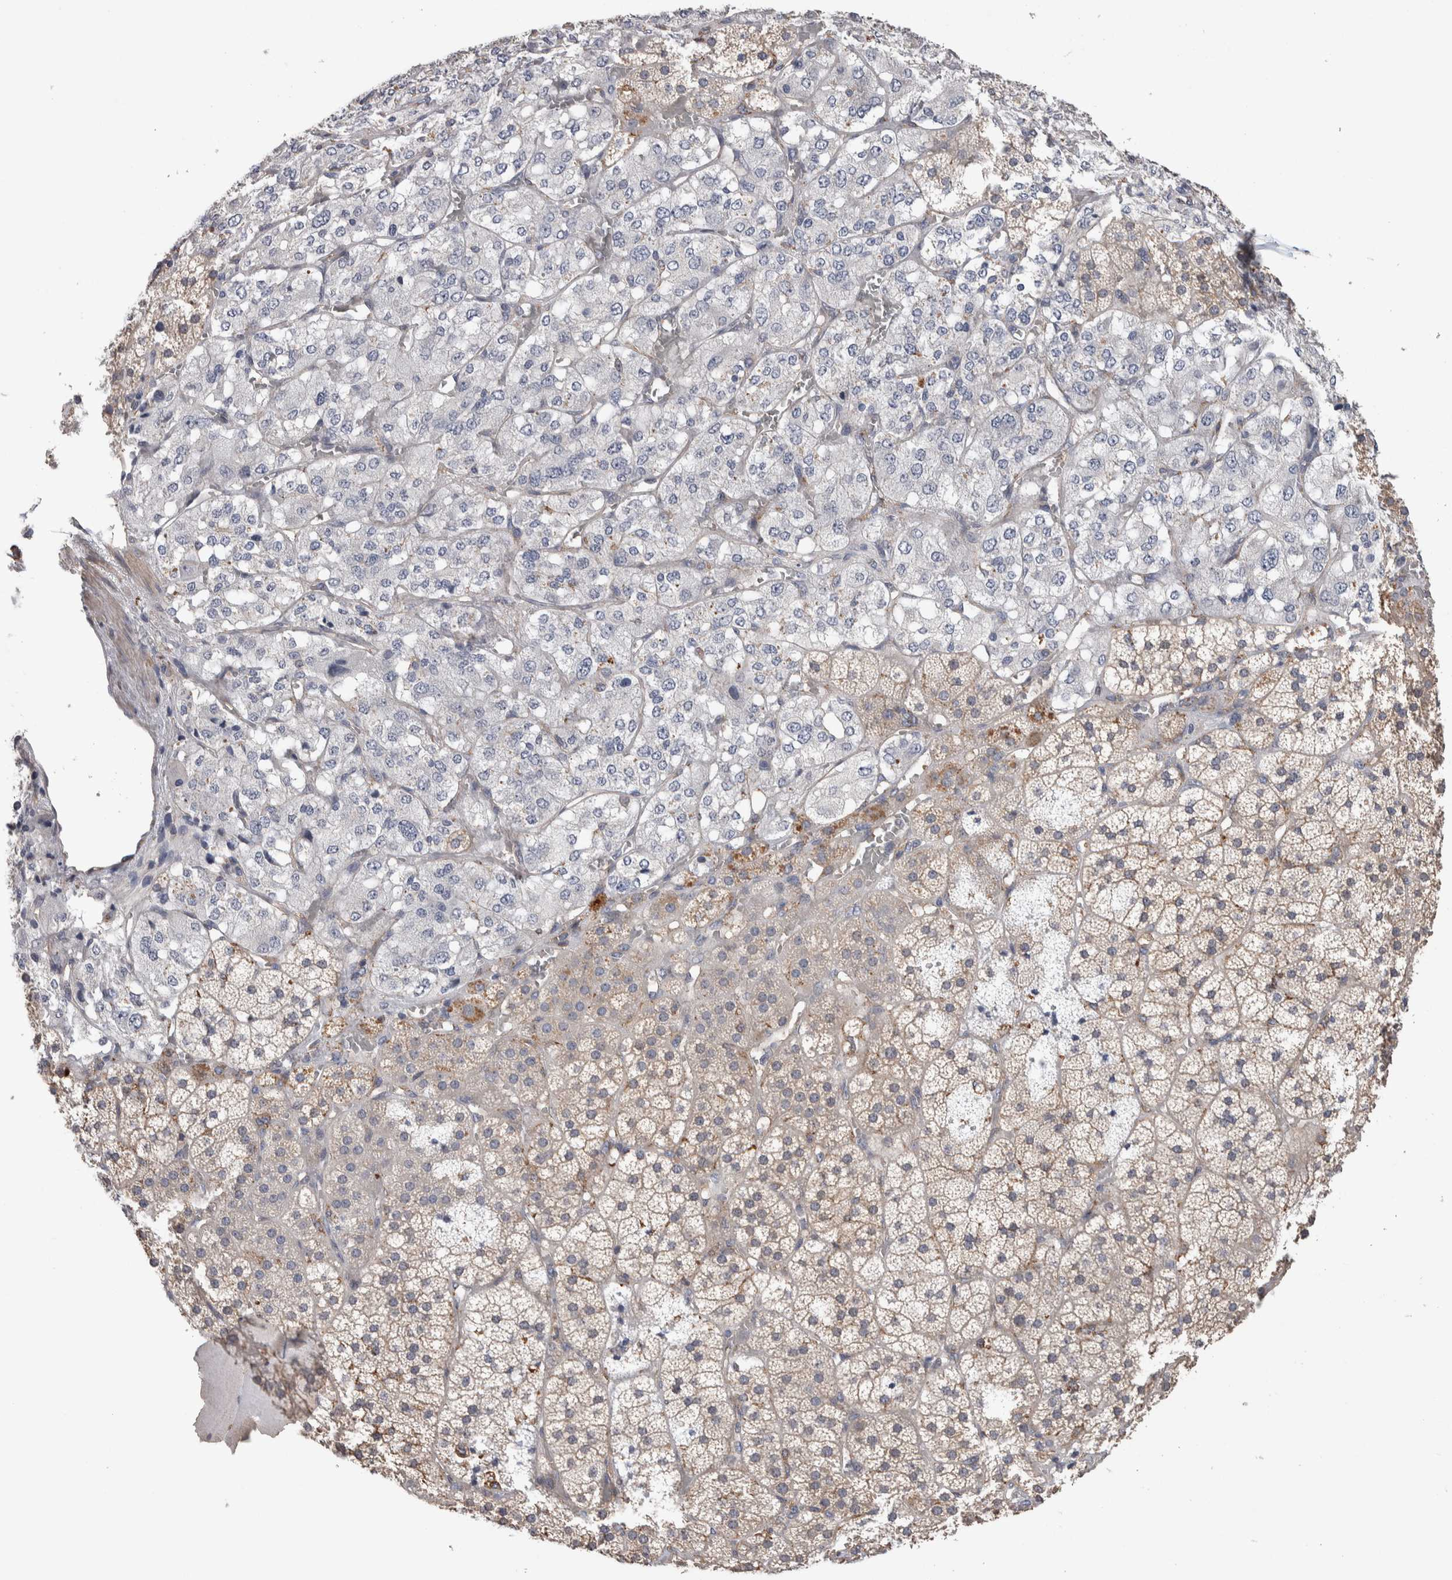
{"staining": {"intensity": "moderate", "quantity": "25%-75%", "location": "cytoplasmic/membranous"}, "tissue": "adrenal gland", "cell_type": "Glandular cells", "image_type": "normal", "snomed": [{"axis": "morphology", "description": "Normal tissue, NOS"}, {"axis": "topography", "description": "Adrenal gland"}], "caption": "IHC of benign adrenal gland demonstrates medium levels of moderate cytoplasmic/membranous staining in about 25%-75% of glandular cells.", "gene": "GCNA", "patient": {"sex": "female", "age": 44}}